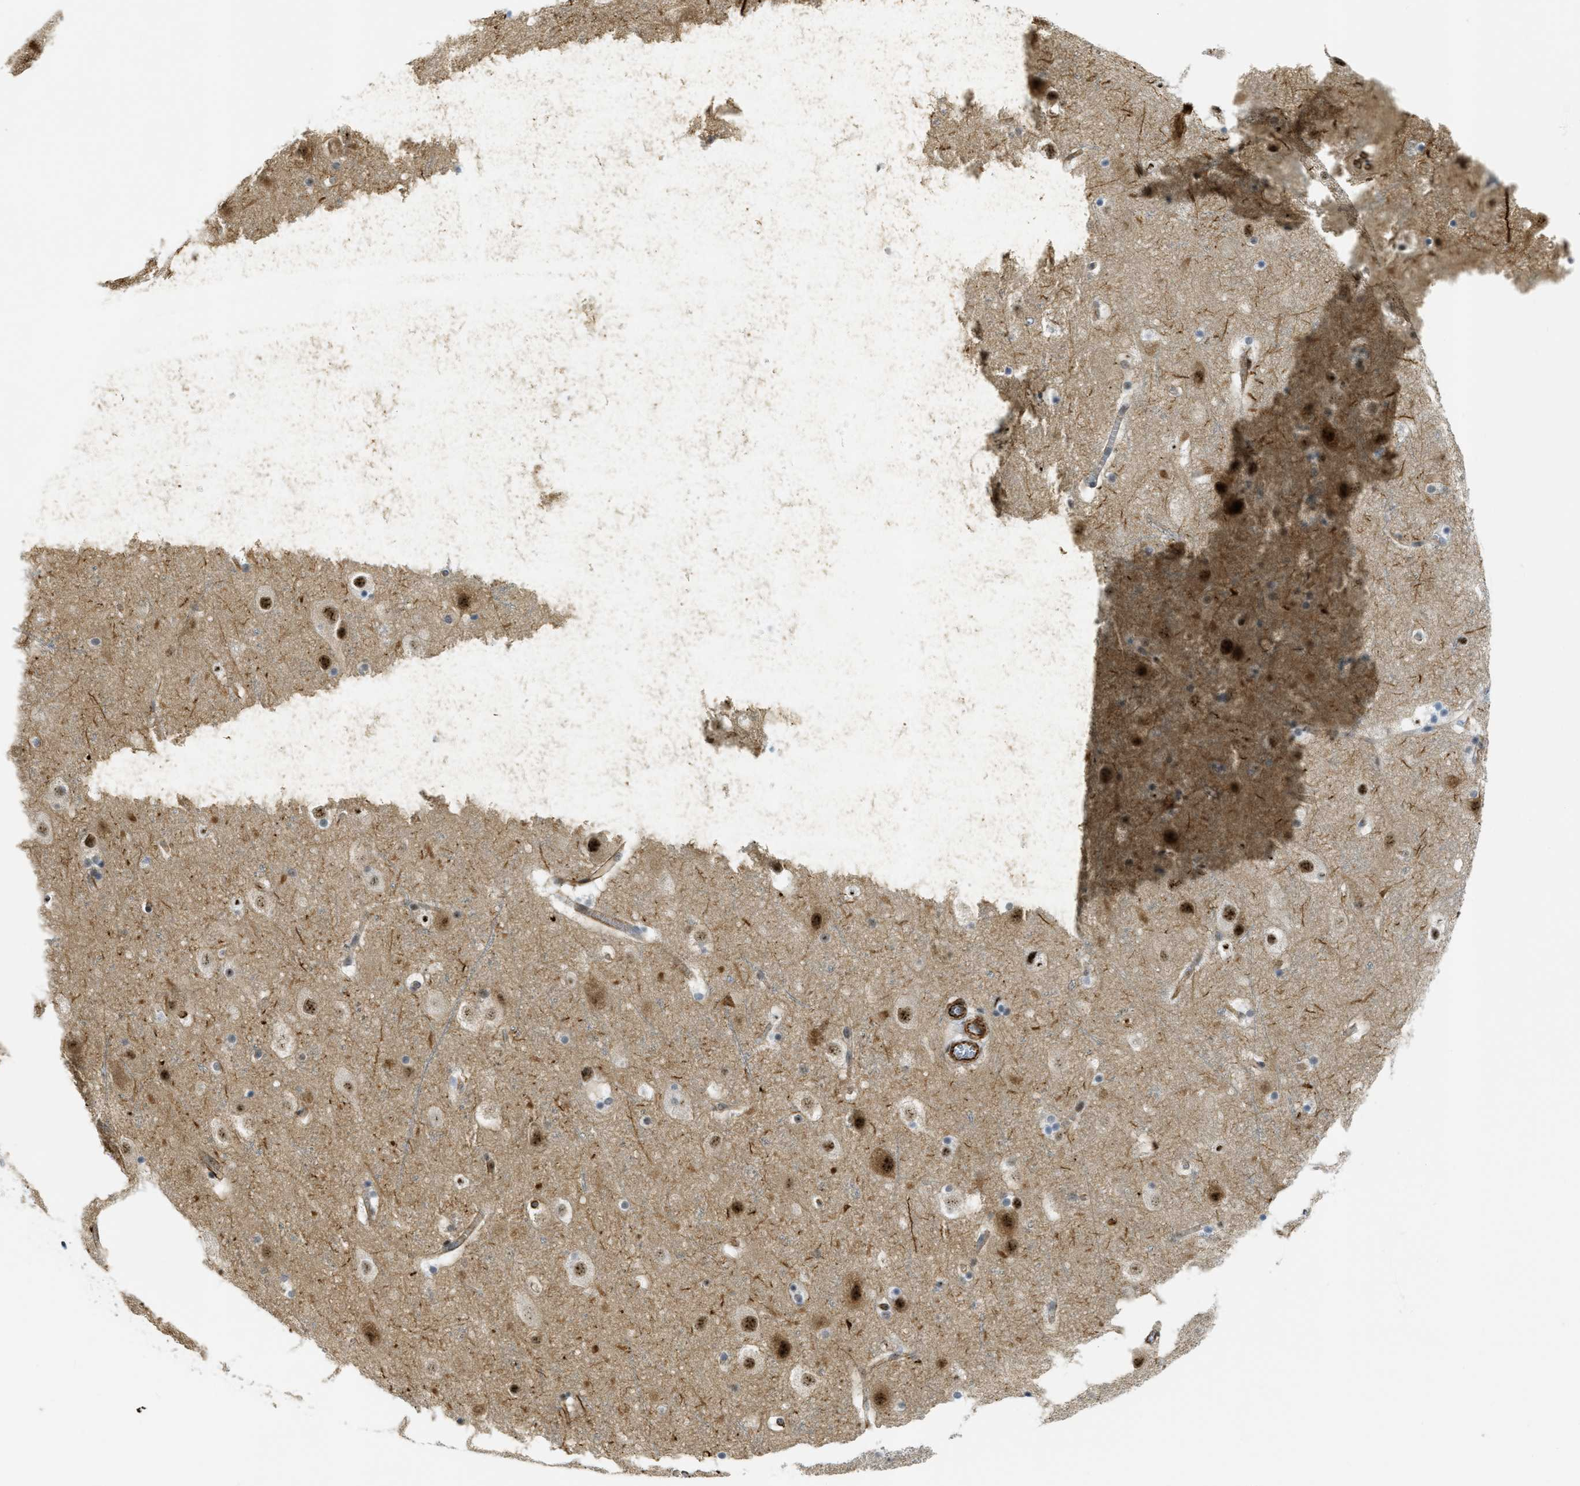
{"staining": {"intensity": "moderate", "quantity": ">75%", "location": "cytoplasmic/membranous"}, "tissue": "cerebral cortex", "cell_type": "Endothelial cells", "image_type": "normal", "snomed": [{"axis": "morphology", "description": "Normal tissue, NOS"}, {"axis": "topography", "description": "Cerebral cortex"}], "caption": "Endothelial cells demonstrate medium levels of moderate cytoplasmic/membranous staining in about >75% of cells in normal human cerebral cortex. Immunohistochemistry stains the protein of interest in brown and the nuclei are stained blue.", "gene": "LRRC8B", "patient": {"sex": "male", "age": 45}}